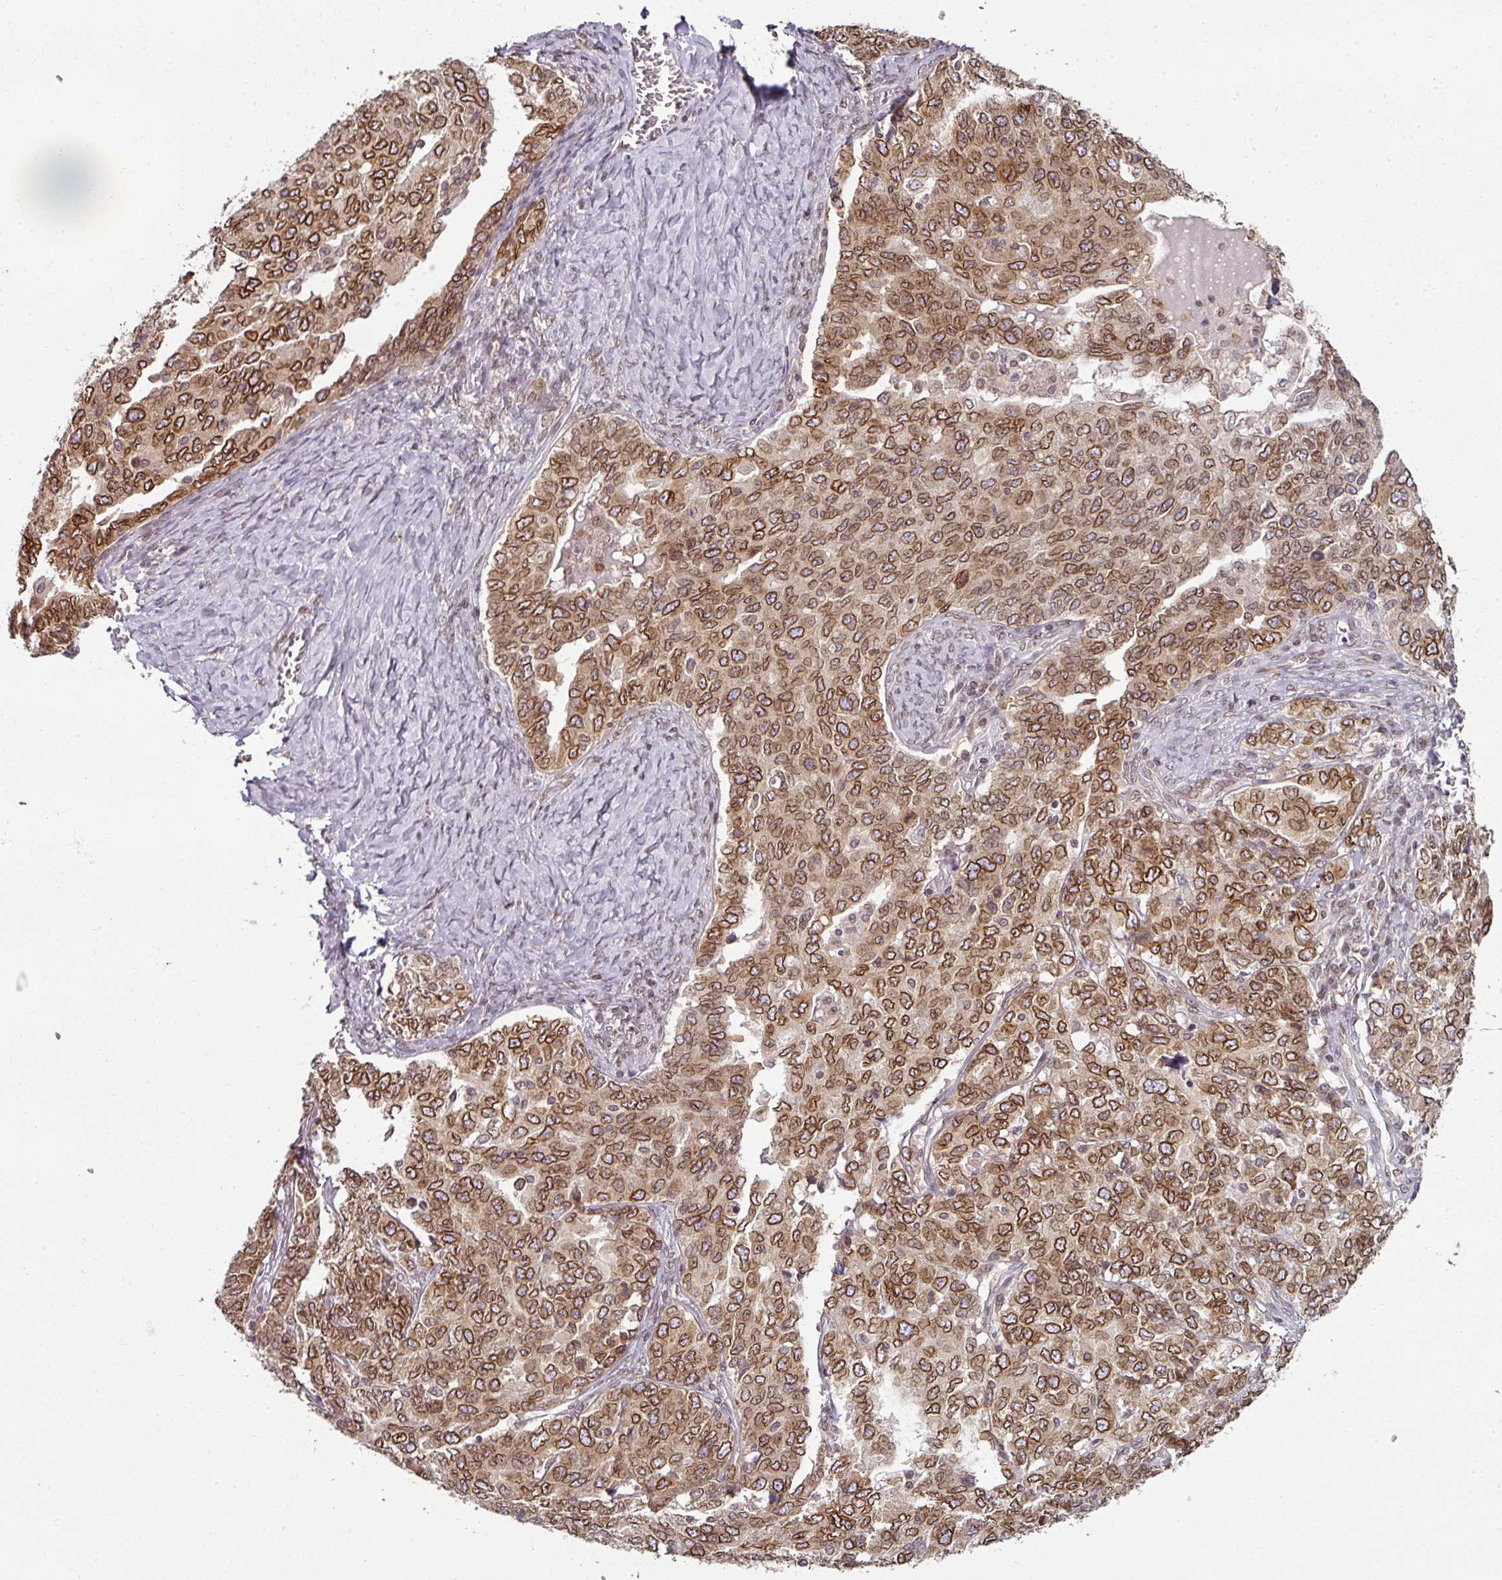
{"staining": {"intensity": "strong", "quantity": ">75%", "location": "cytoplasmic/membranous,nuclear"}, "tissue": "ovarian cancer", "cell_type": "Tumor cells", "image_type": "cancer", "snomed": [{"axis": "morphology", "description": "Carcinoma, endometroid"}, {"axis": "topography", "description": "Ovary"}], "caption": "About >75% of tumor cells in ovarian endometroid carcinoma display strong cytoplasmic/membranous and nuclear protein staining as visualized by brown immunohistochemical staining.", "gene": "RANGAP1", "patient": {"sex": "female", "age": 62}}